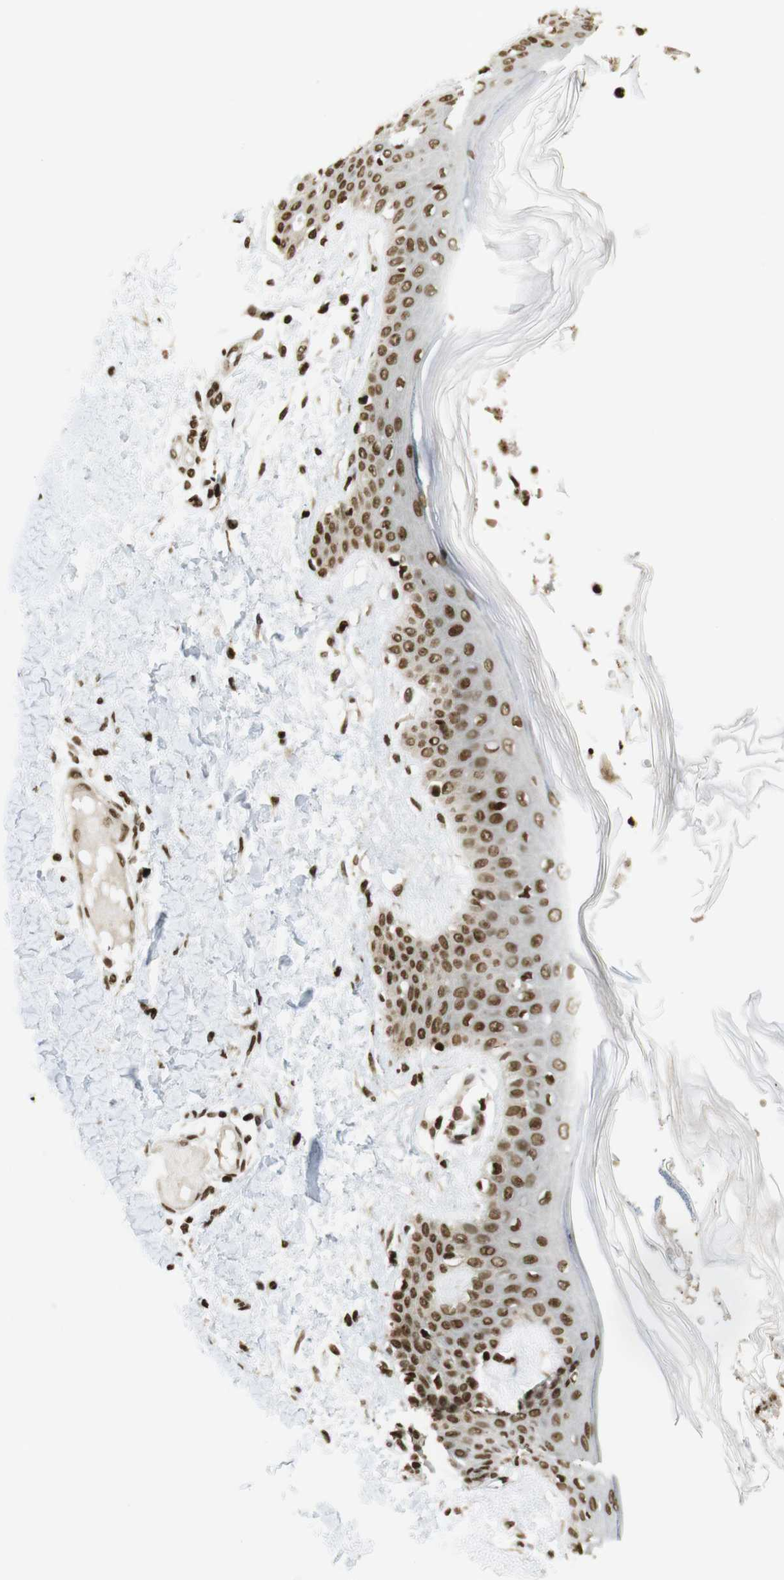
{"staining": {"intensity": "strong", "quantity": ">75%", "location": "nuclear"}, "tissue": "skin", "cell_type": "Fibroblasts", "image_type": "normal", "snomed": [{"axis": "morphology", "description": "Normal tissue, NOS"}, {"axis": "topography", "description": "Skin"}], "caption": "High-power microscopy captured an immunohistochemistry photomicrograph of normal skin, revealing strong nuclear positivity in approximately >75% of fibroblasts.", "gene": "RUVBL2", "patient": {"sex": "male", "age": 53}}